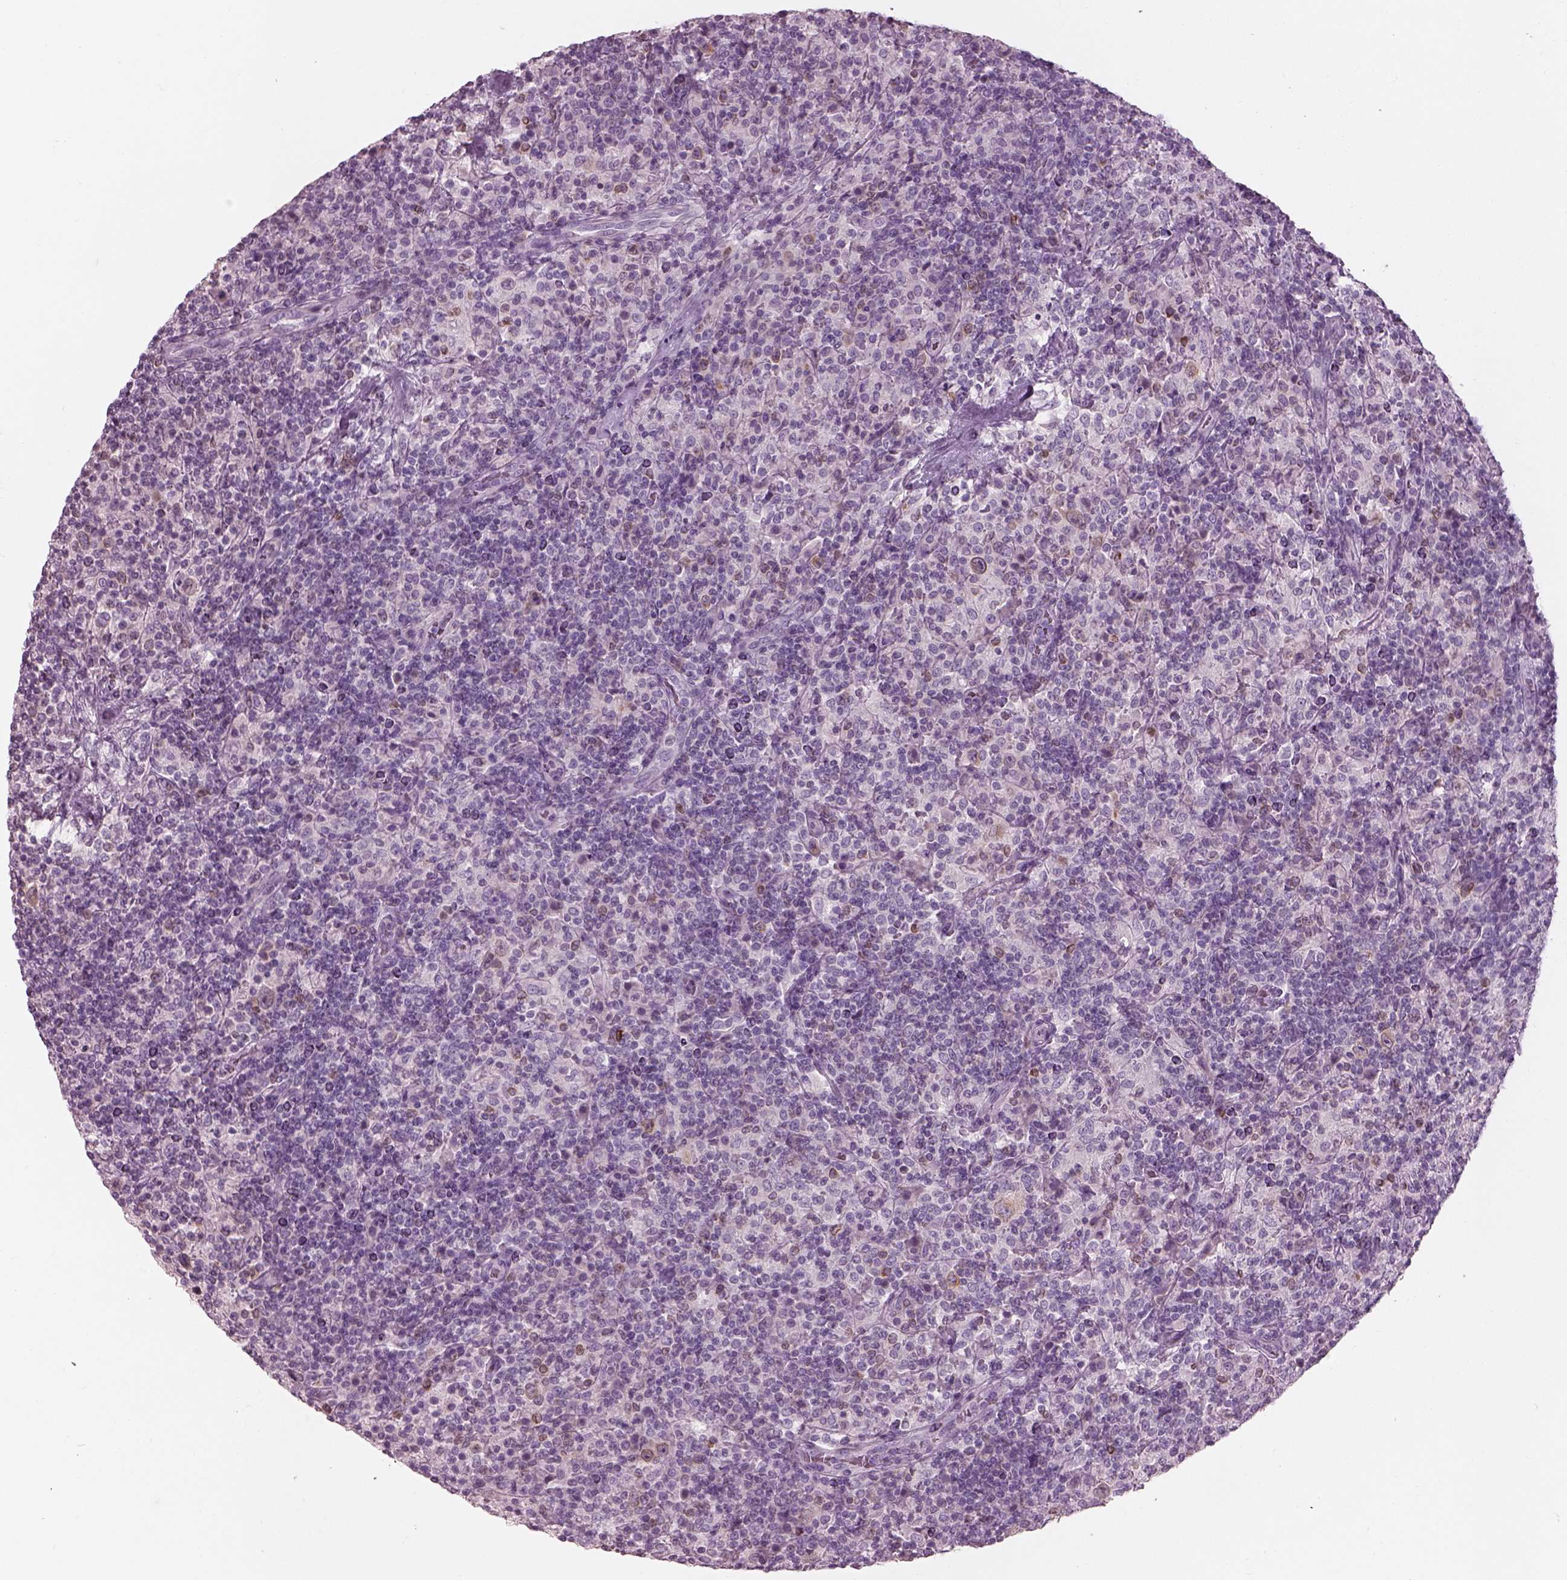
{"staining": {"intensity": "negative", "quantity": "none", "location": "none"}, "tissue": "lymphoma", "cell_type": "Tumor cells", "image_type": "cancer", "snomed": [{"axis": "morphology", "description": "Hodgkin's disease, NOS"}, {"axis": "topography", "description": "Lymph node"}], "caption": "Immunohistochemistry photomicrograph of human Hodgkin's disease stained for a protein (brown), which displays no positivity in tumor cells.", "gene": "SLC27A2", "patient": {"sex": "male", "age": 70}}